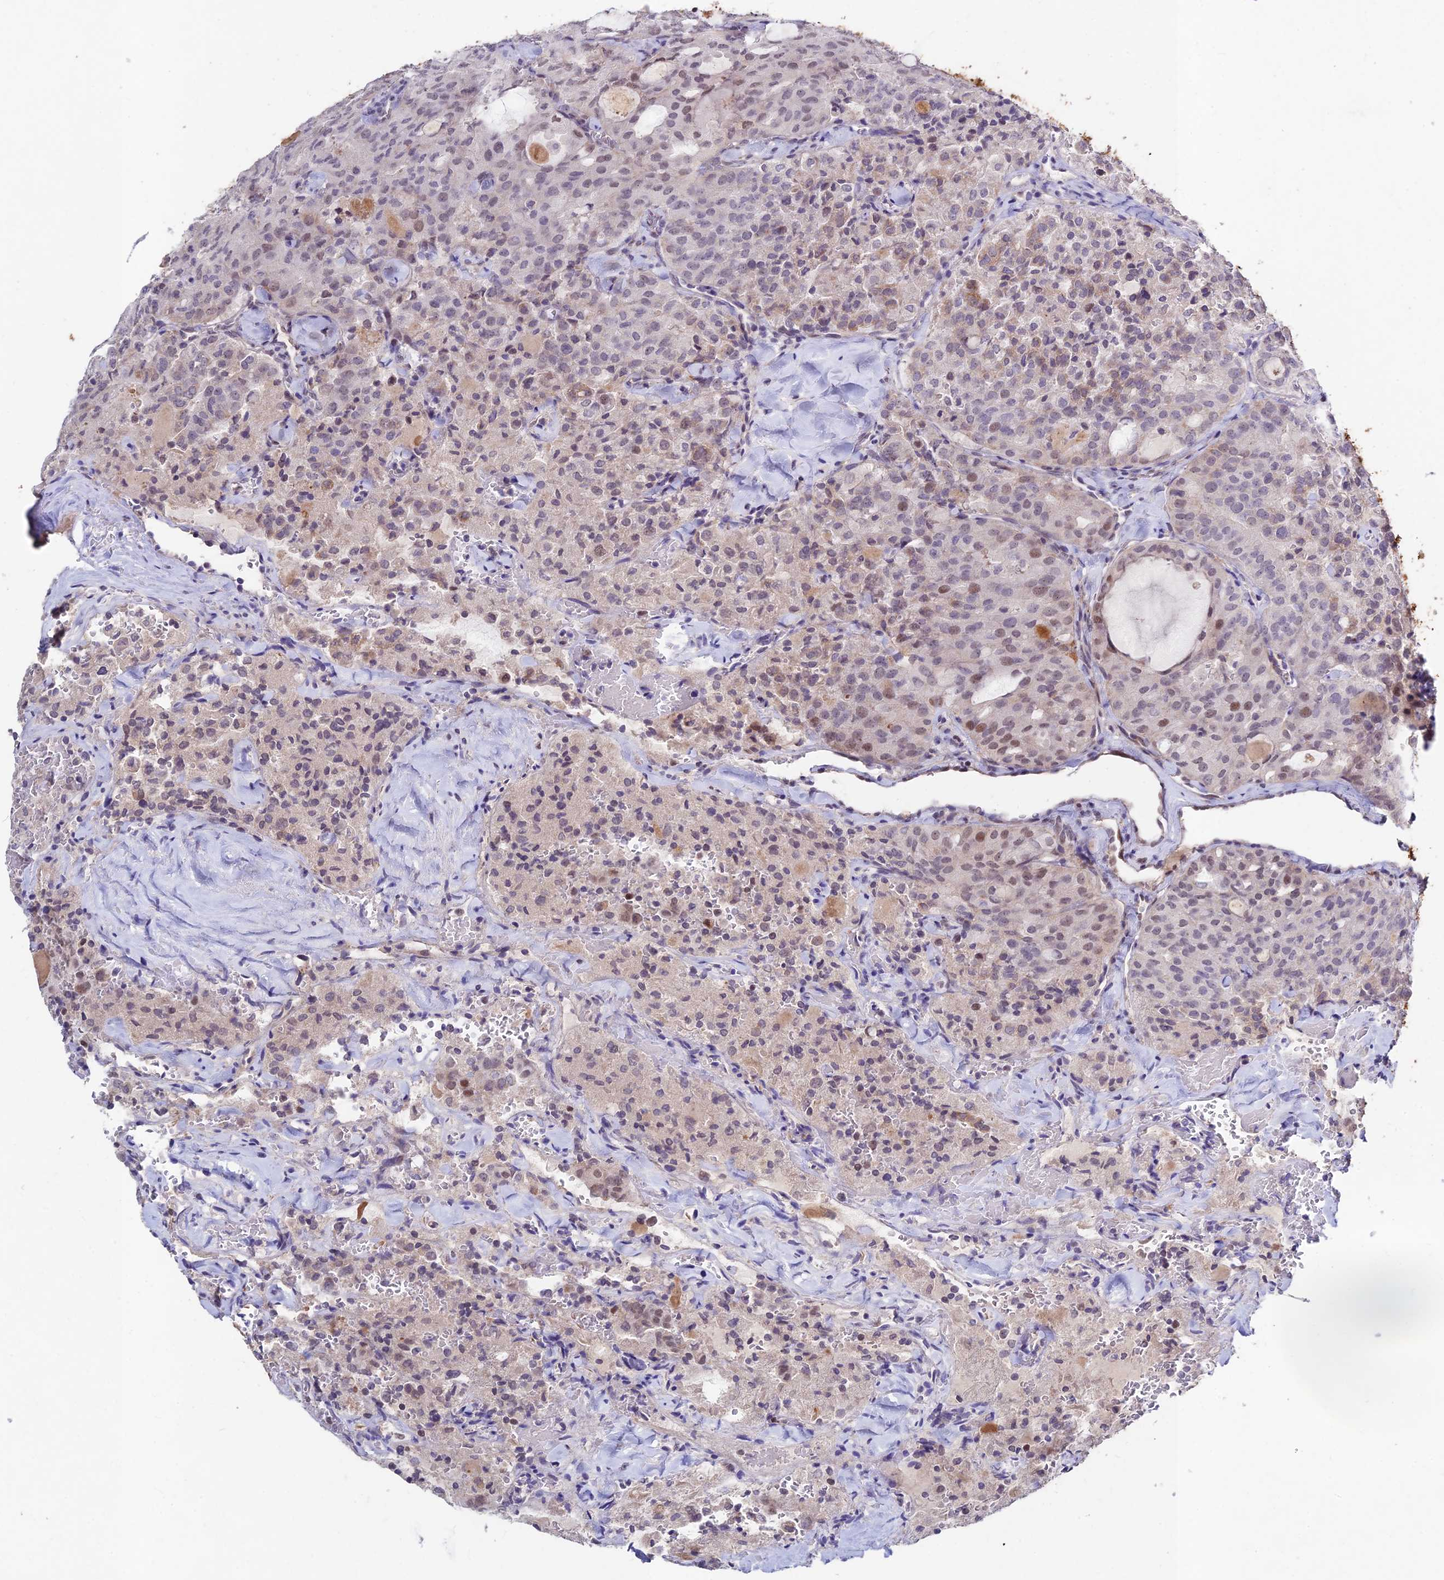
{"staining": {"intensity": "weak", "quantity": "<25%", "location": "nuclear"}, "tissue": "thyroid cancer", "cell_type": "Tumor cells", "image_type": "cancer", "snomed": [{"axis": "morphology", "description": "Follicular adenoma carcinoma, NOS"}, {"axis": "topography", "description": "Thyroid gland"}], "caption": "Histopathology image shows no significant protein expression in tumor cells of thyroid cancer (follicular adenoma carcinoma).", "gene": "RAVER1", "patient": {"sex": "male", "age": 75}}